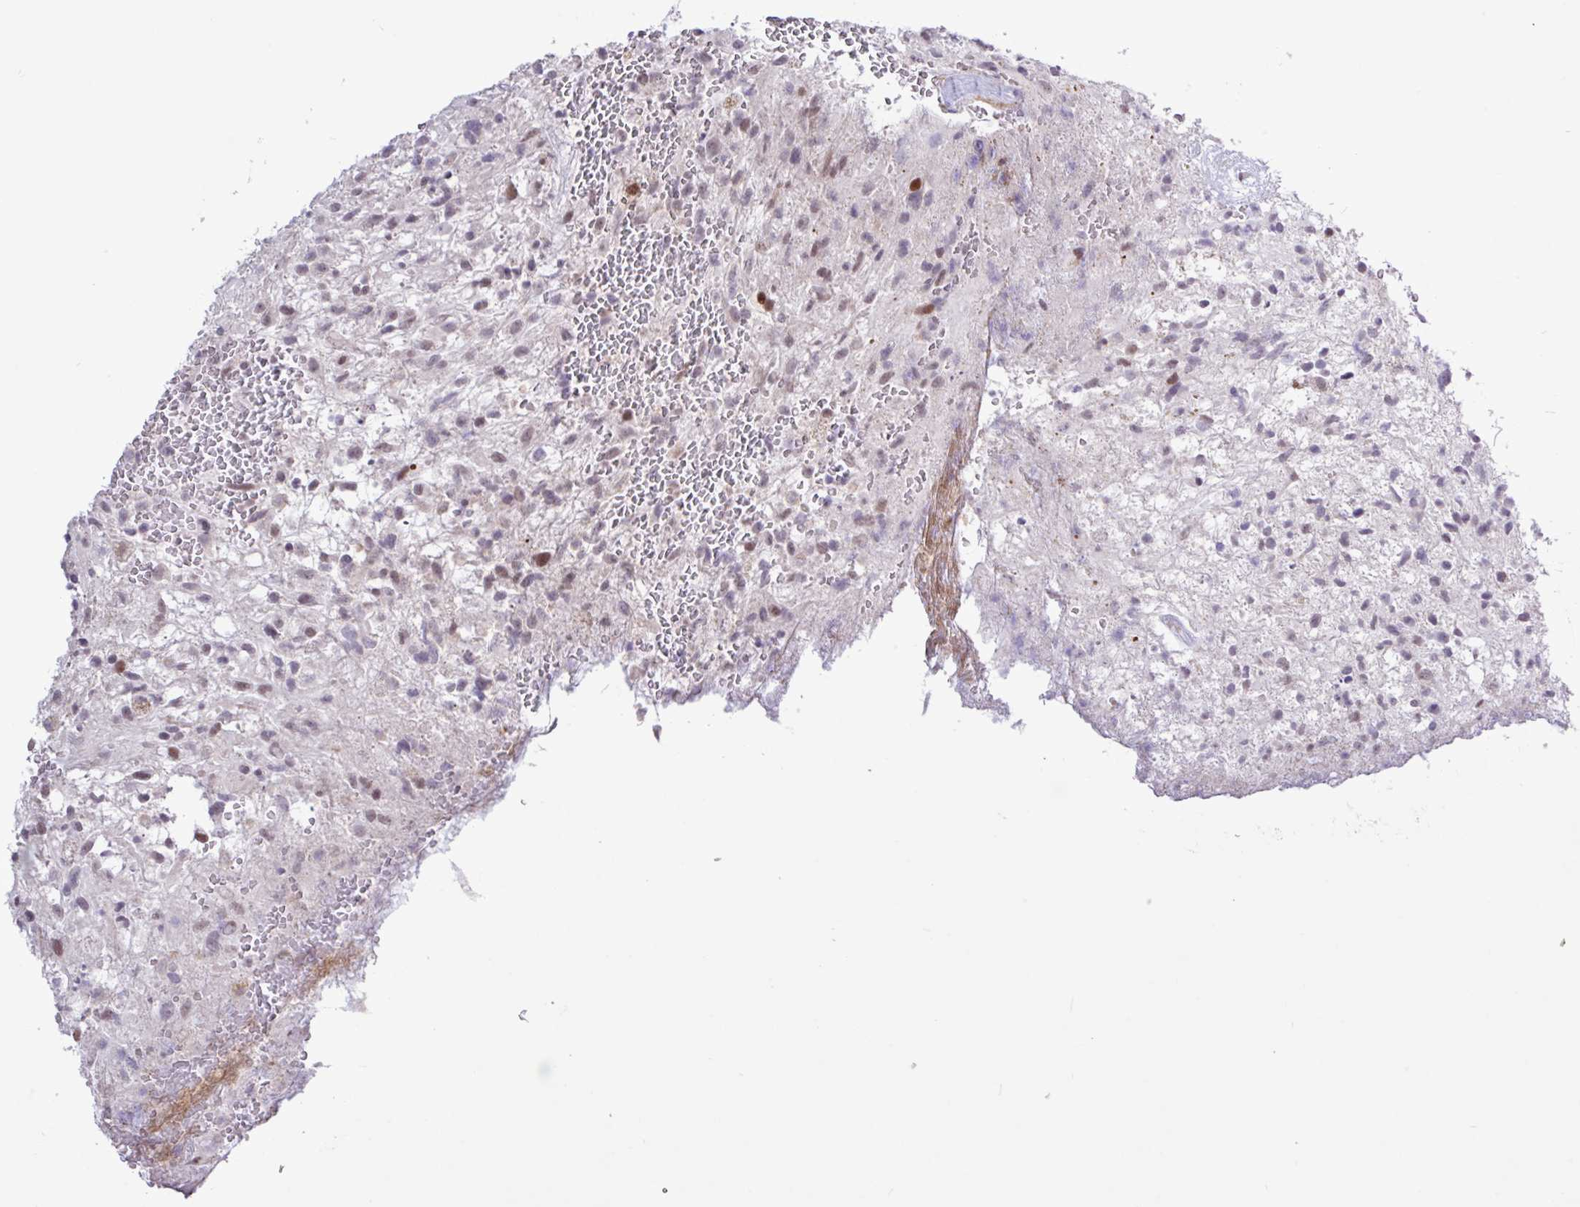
{"staining": {"intensity": "moderate", "quantity": "<25%", "location": "nuclear"}, "tissue": "glioma", "cell_type": "Tumor cells", "image_type": "cancer", "snomed": [{"axis": "morphology", "description": "Glioma, malignant, High grade"}, {"axis": "topography", "description": "Brain"}], "caption": "Brown immunohistochemical staining in glioma shows moderate nuclear positivity in about <25% of tumor cells. (Stains: DAB in brown, nuclei in blue, Microscopy: brightfield microscopy at high magnification).", "gene": "RTL3", "patient": {"sex": "male", "age": 56}}